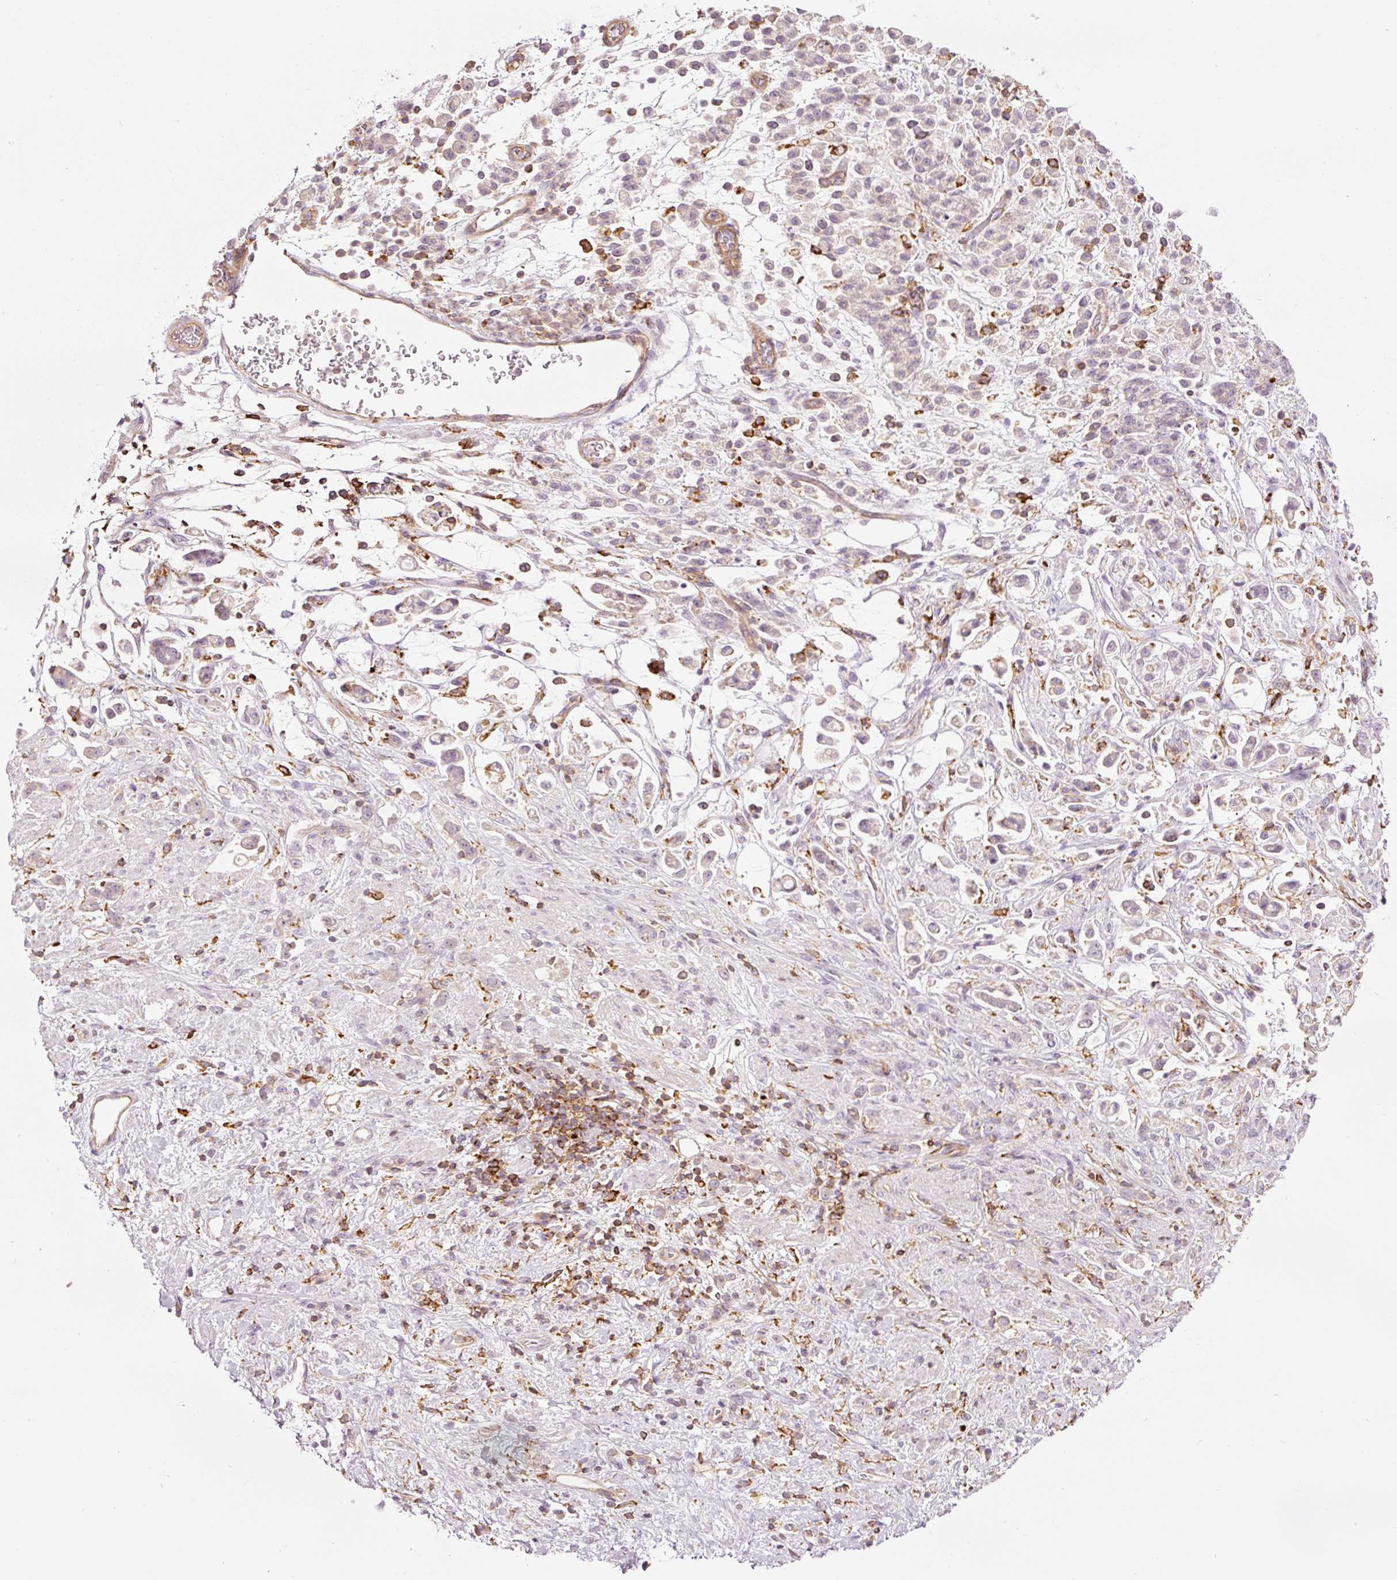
{"staining": {"intensity": "negative", "quantity": "none", "location": "none"}, "tissue": "stomach cancer", "cell_type": "Tumor cells", "image_type": "cancer", "snomed": [{"axis": "morphology", "description": "Adenocarcinoma, NOS"}, {"axis": "topography", "description": "Stomach"}], "caption": "The photomicrograph demonstrates no significant expression in tumor cells of stomach cancer (adenocarcinoma).", "gene": "SIPA1", "patient": {"sex": "female", "age": 60}}